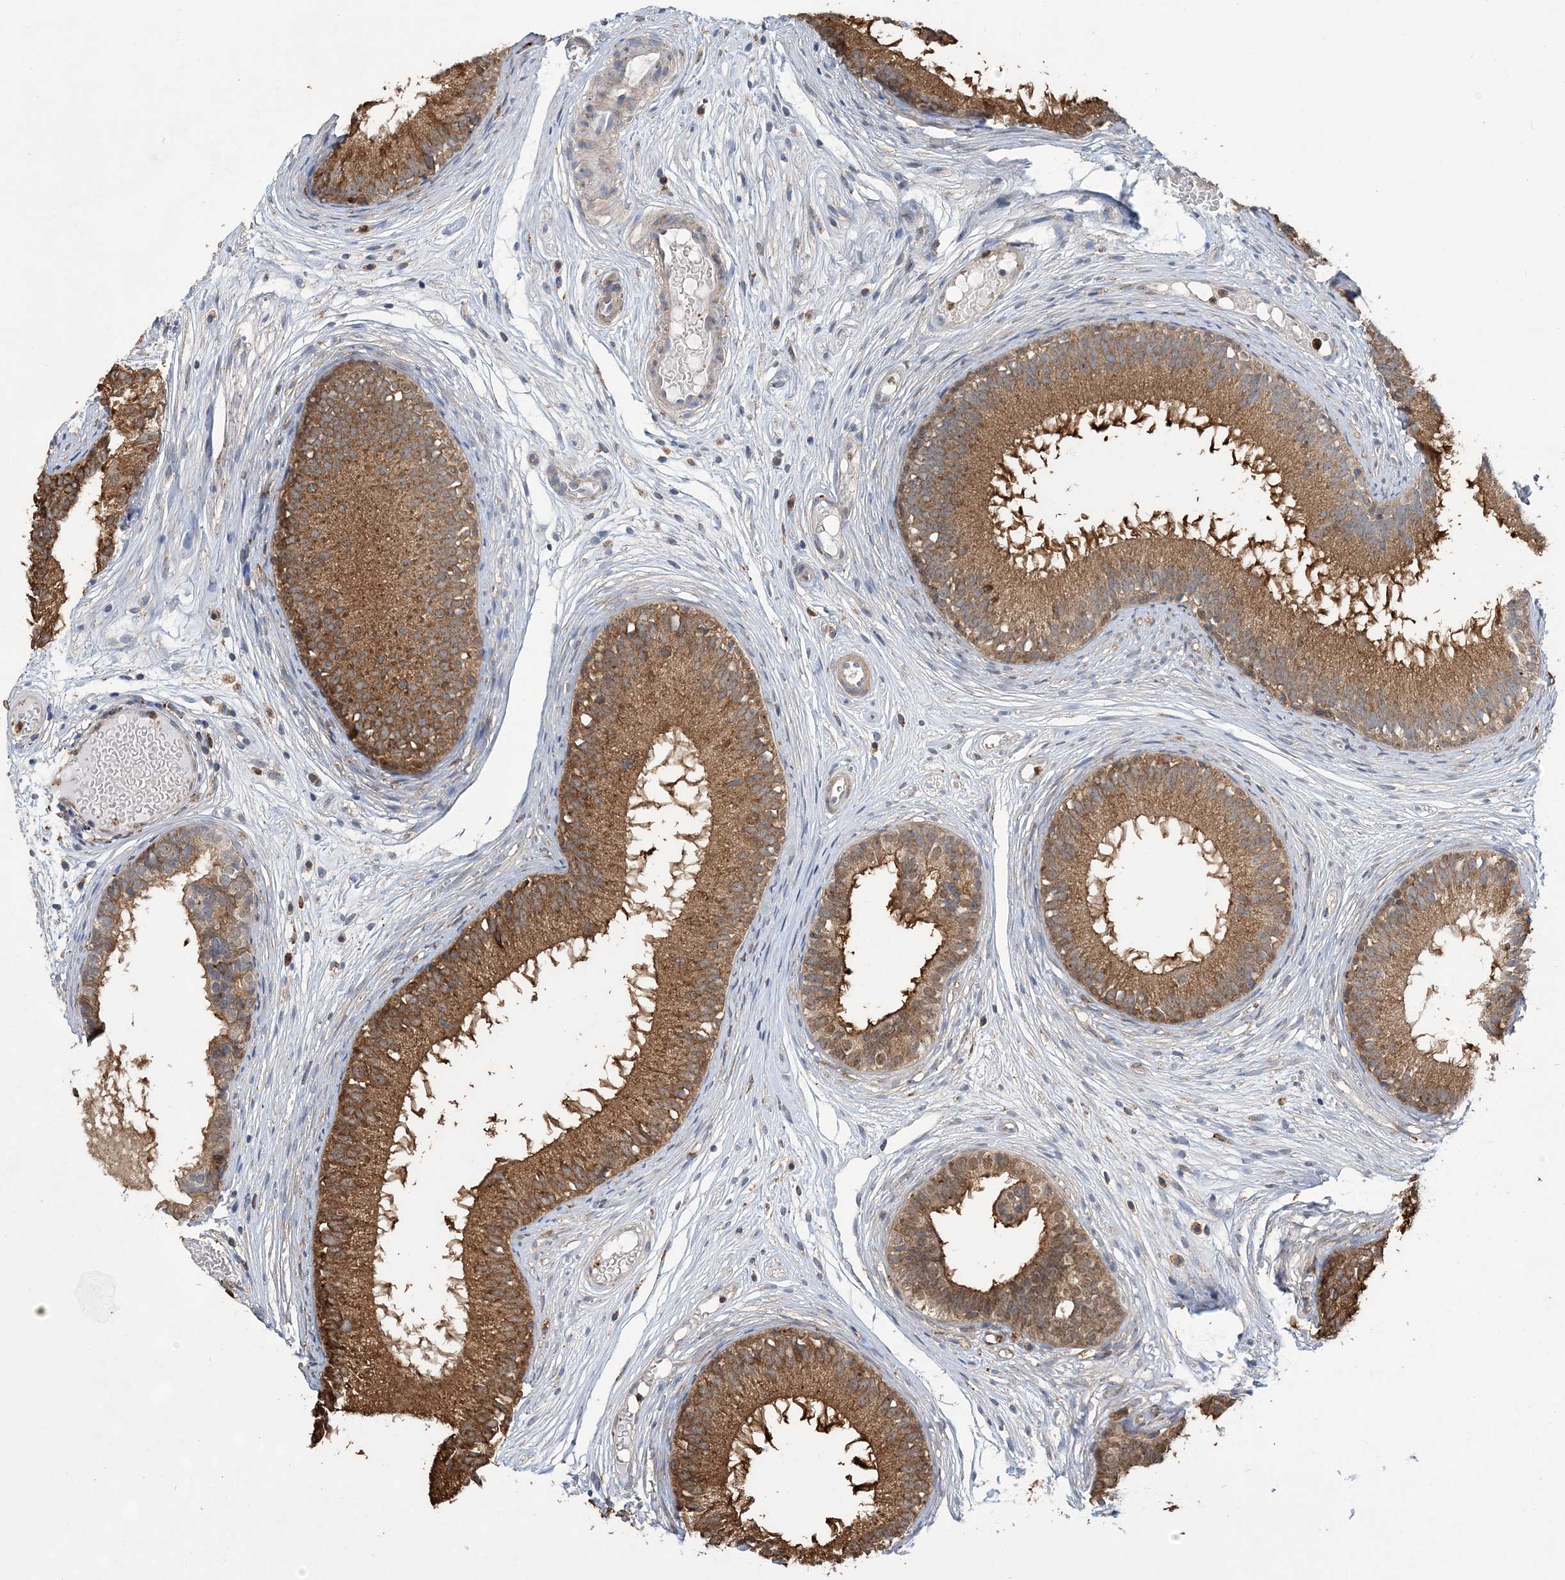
{"staining": {"intensity": "strong", "quantity": ">75%", "location": "cytoplasmic/membranous"}, "tissue": "epididymis", "cell_type": "Glandular cells", "image_type": "normal", "snomed": [{"axis": "morphology", "description": "Normal tissue, NOS"}, {"axis": "morphology", "description": "Atrophy, NOS"}, {"axis": "topography", "description": "Testis"}, {"axis": "topography", "description": "Epididymis"}], "caption": "The histopathology image reveals immunohistochemical staining of unremarkable epididymis. There is strong cytoplasmic/membranous staining is appreciated in about >75% of glandular cells.", "gene": "WDR12", "patient": {"sex": "male", "age": 18}}